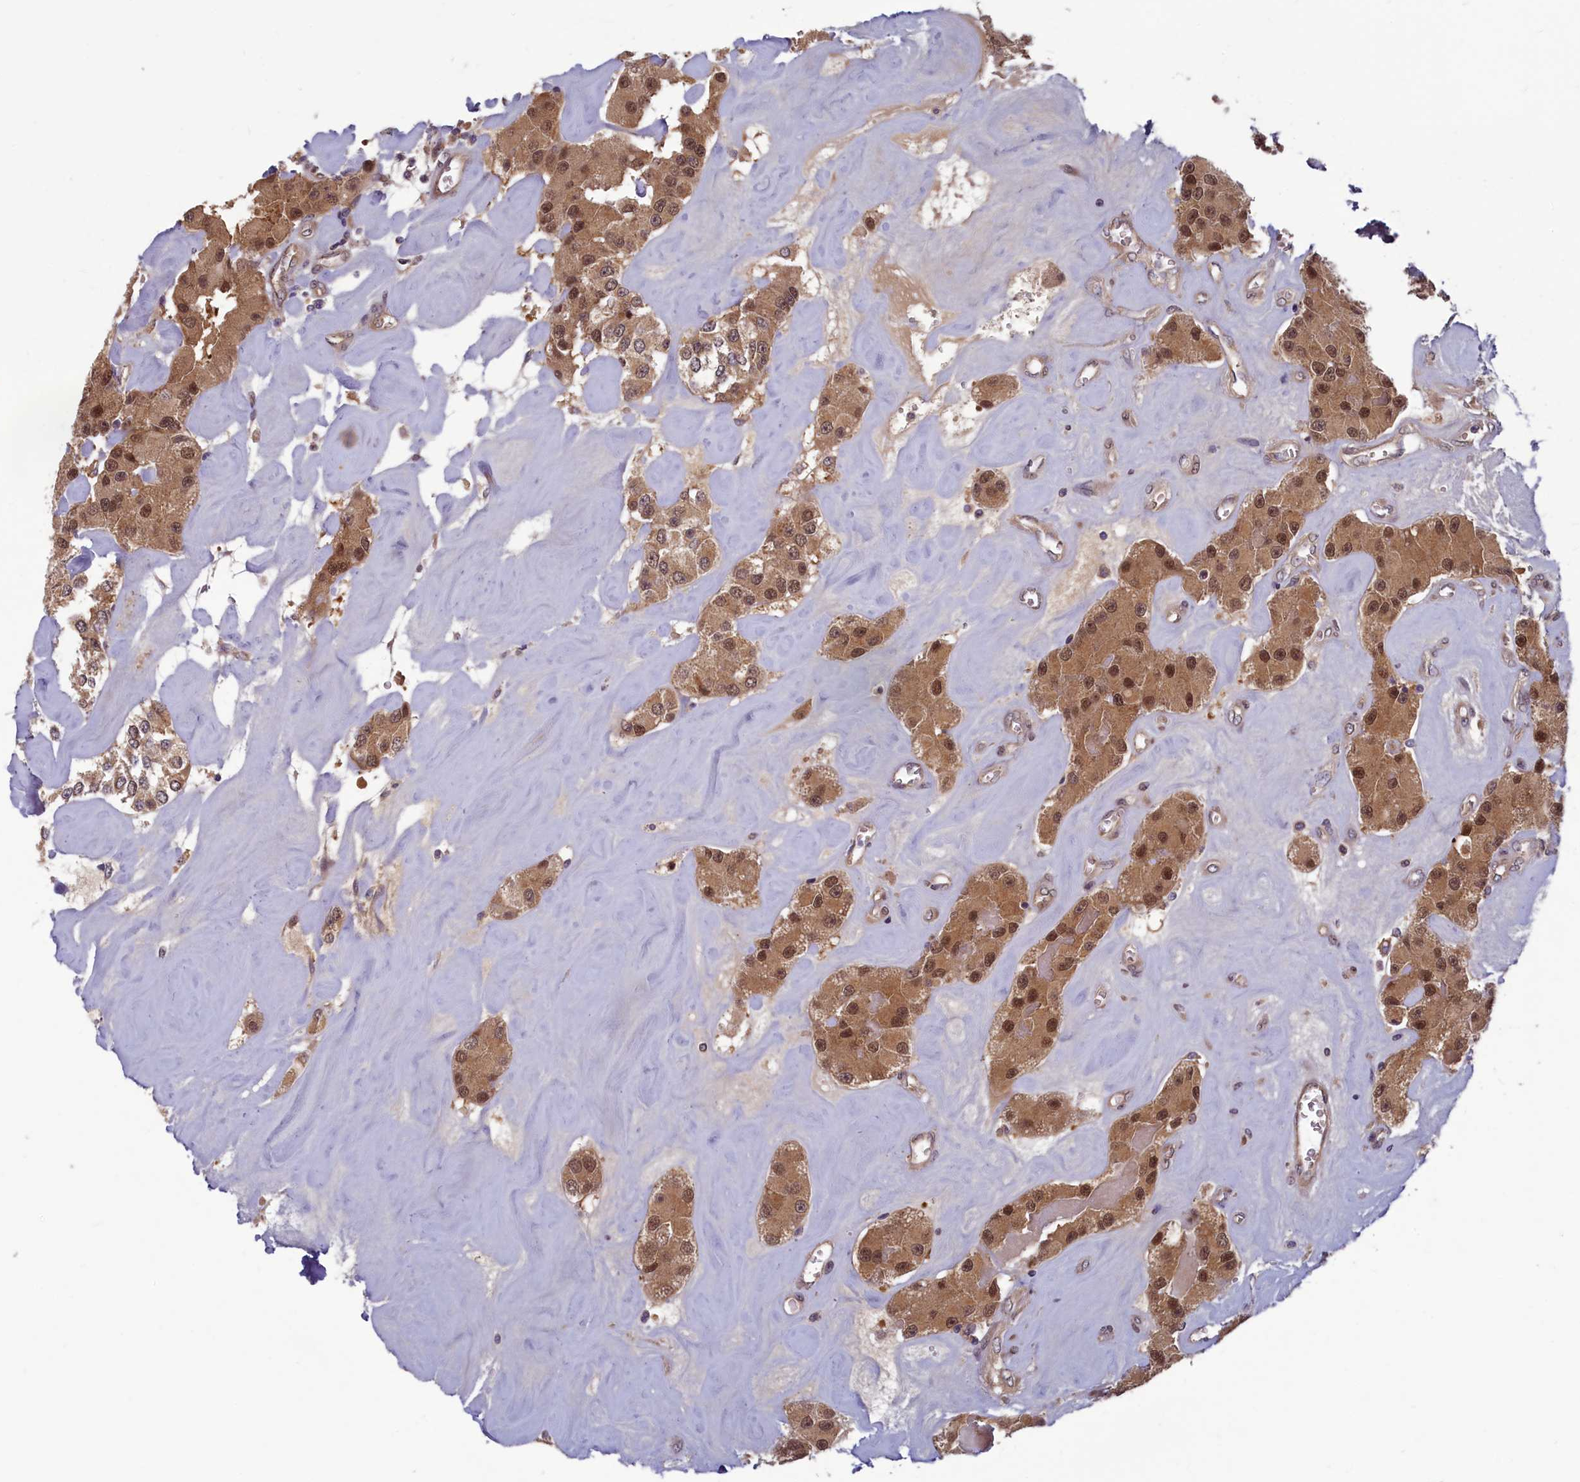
{"staining": {"intensity": "moderate", "quantity": ">75%", "location": "cytoplasmic/membranous,nuclear"}, "tissue": "carcinoid", "cell_type": "Tumor cells", "image_type": "cancer", "snomed": [{"axis": "morphology", "description": "Carcinoid, malignant, NOS"}, {"axis": "topography", "description": "Pancreas"}], "caption": "The micrograph shows a brown stain indicating the presence of a protein in the cytoplasmic/membranous and nuclear of tumor cells in carcinoid (malignant).", "gene": "CCDC15", "patient": {"sex": "male", "age": 41}}